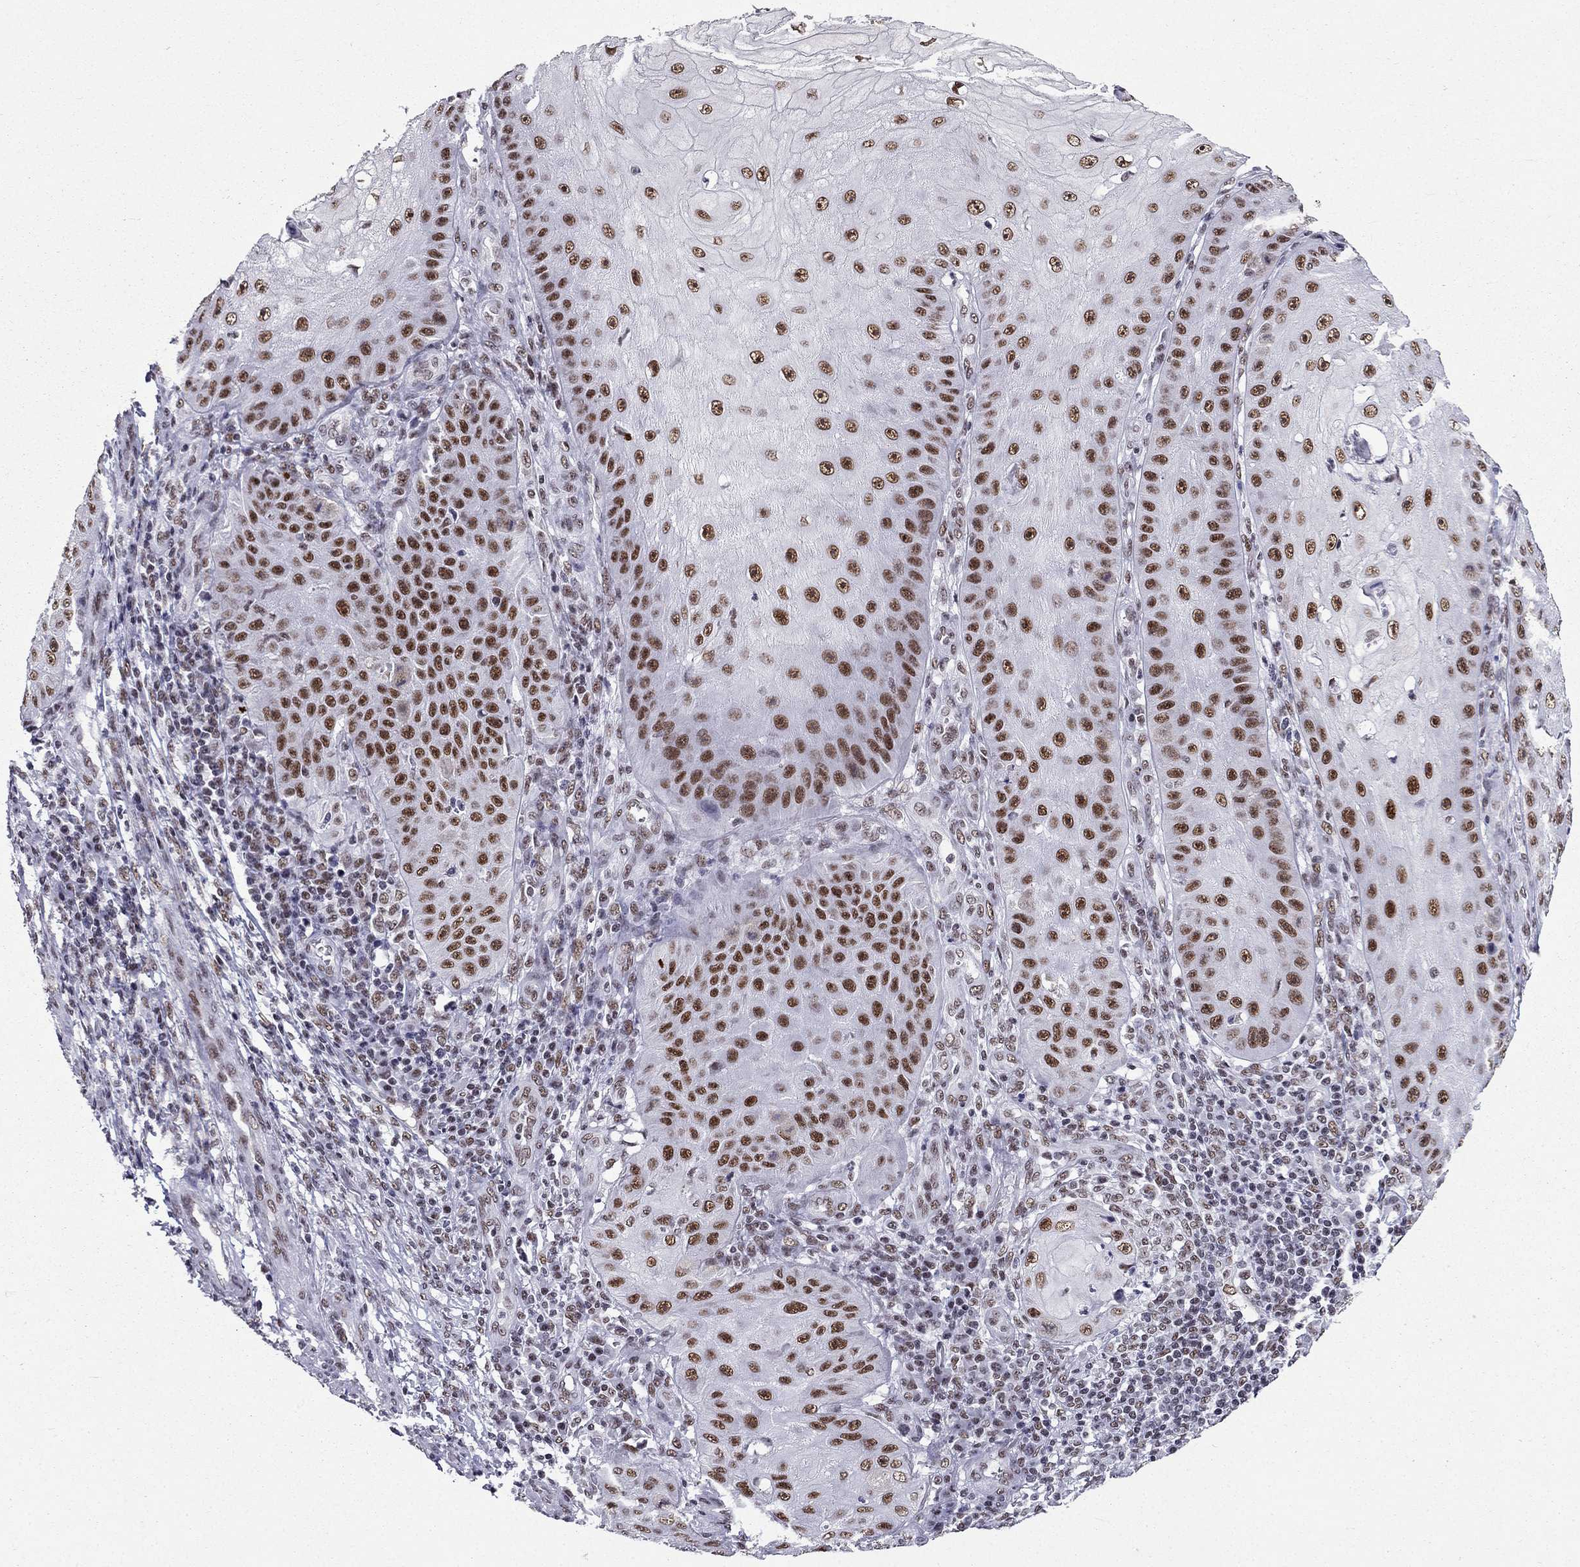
{"staining": {"intensity": "strong", "quantity": "25%-75%", "location": "nuclear"}, "tissue": "skin cancer", "cell_type": "Tumor cells", "image_type": "cancer", "snomed": [{"axis": "morphology", "description": "Squamous cell carcinoma, NOS"}, {"axis": "topography", "description": "Skin"}], "caption": "Immunohistochemical staining of squamous cell carcinoma (skin) shows high levels of strong nuclear protein positivity in about 25%-75% of tumor cells. (DAB IHC with brightfield microscopy, high magnification).", "gene": "ZNF420", "patient": {"sex": "male", "age": 70}}